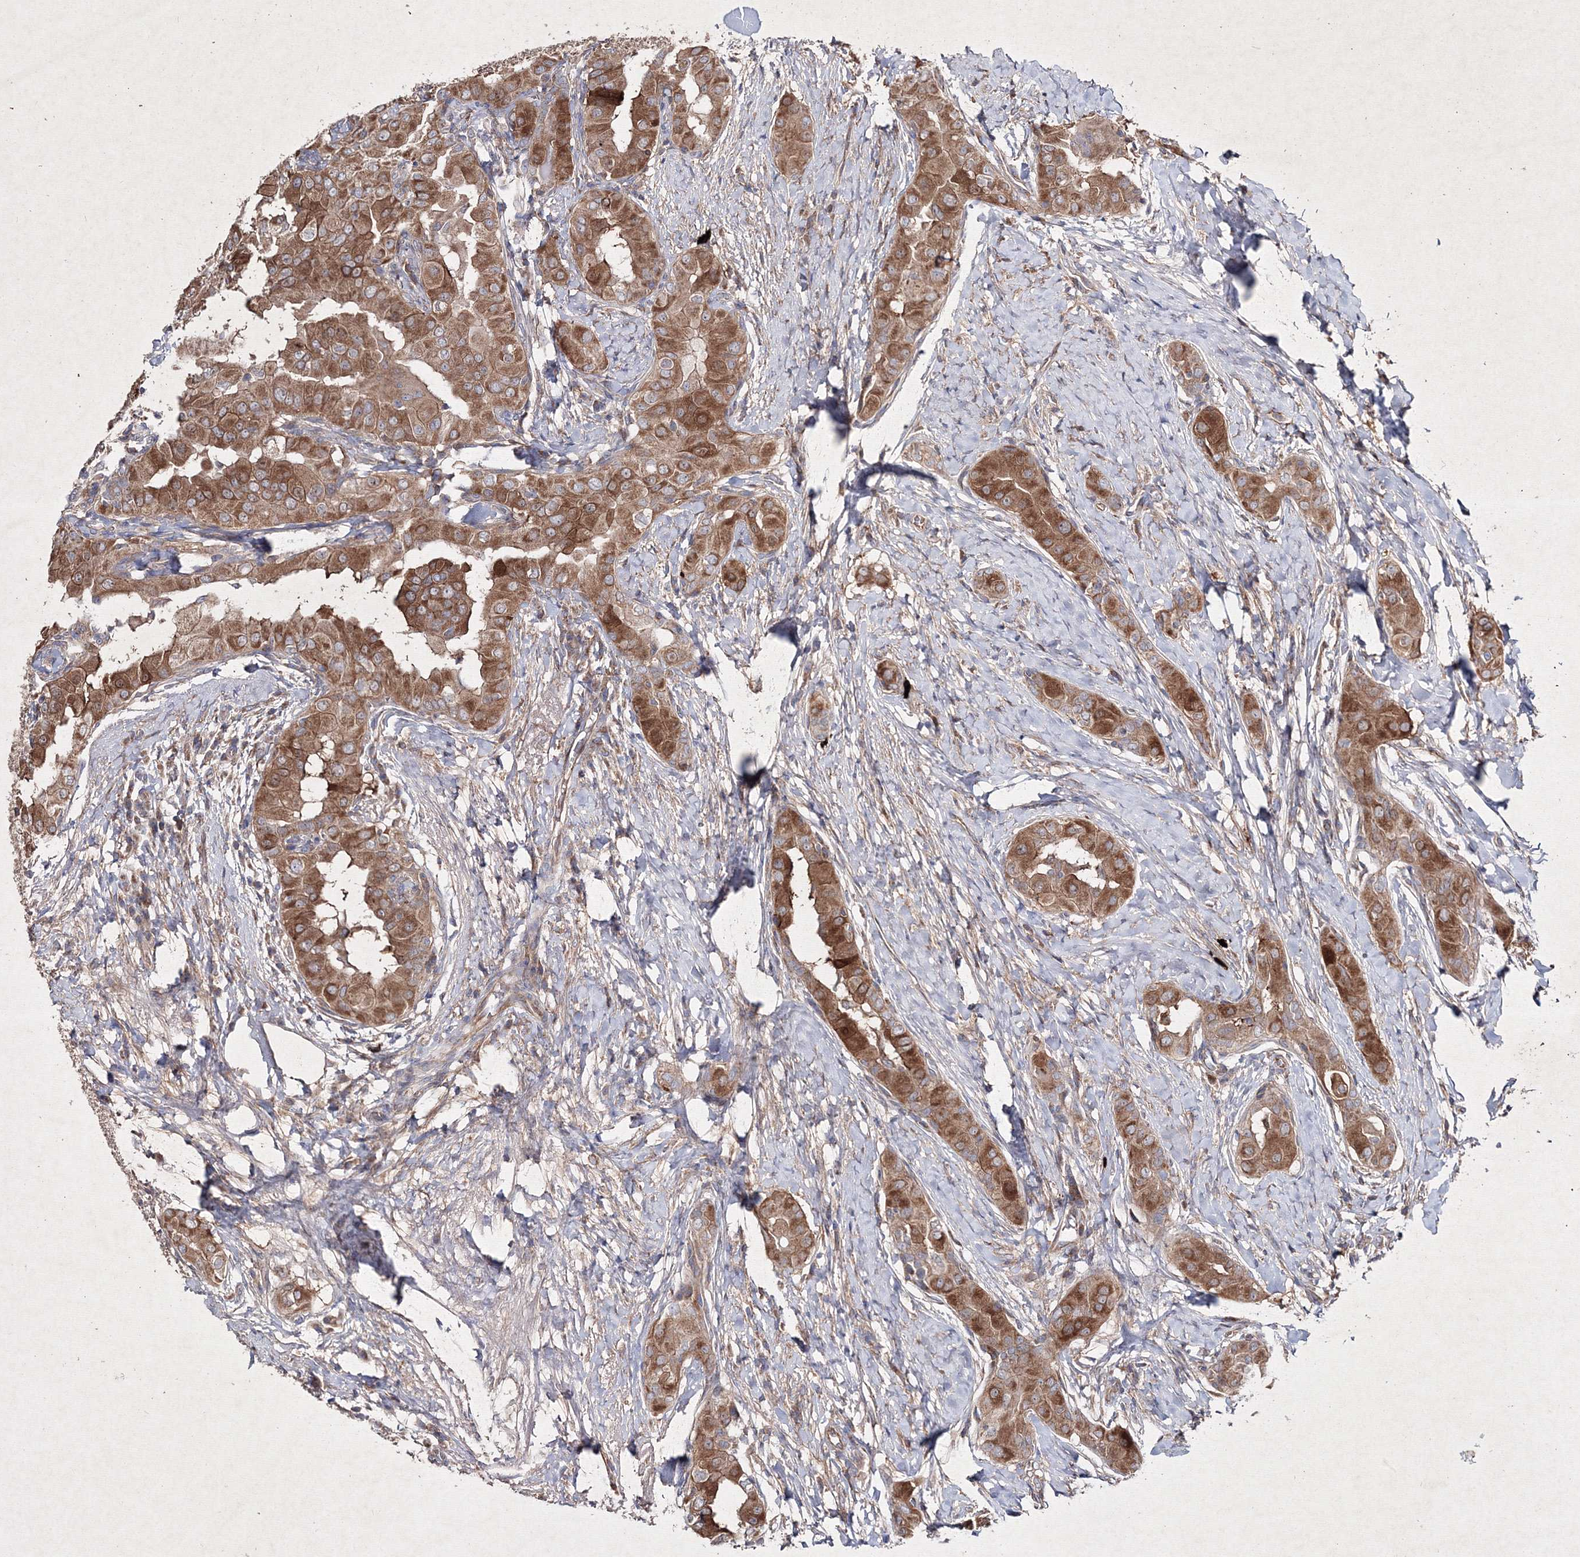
{"staining": {"intensity": "strong", "quantity": ">75%", "location": "cytoplasmic/membranous"}, "tissue": "thyroid cancer", "cell_type": "Tumor cells", "image_type": "cancer", "snomed": [{"axis": "morphology", "description": "Papillary adenocarcinoma, NOS"}, {"axis": "topography", "description": "Thyroid gland"}], "caption": "Immunohistochemical staining of thyroid cancer exhibits high levels of strong cytoplasmic/membranous protein staining in approximately >75% of tumor cells.", "gene": "GFM1", "patient": {"sex": "male", "age": 33}}